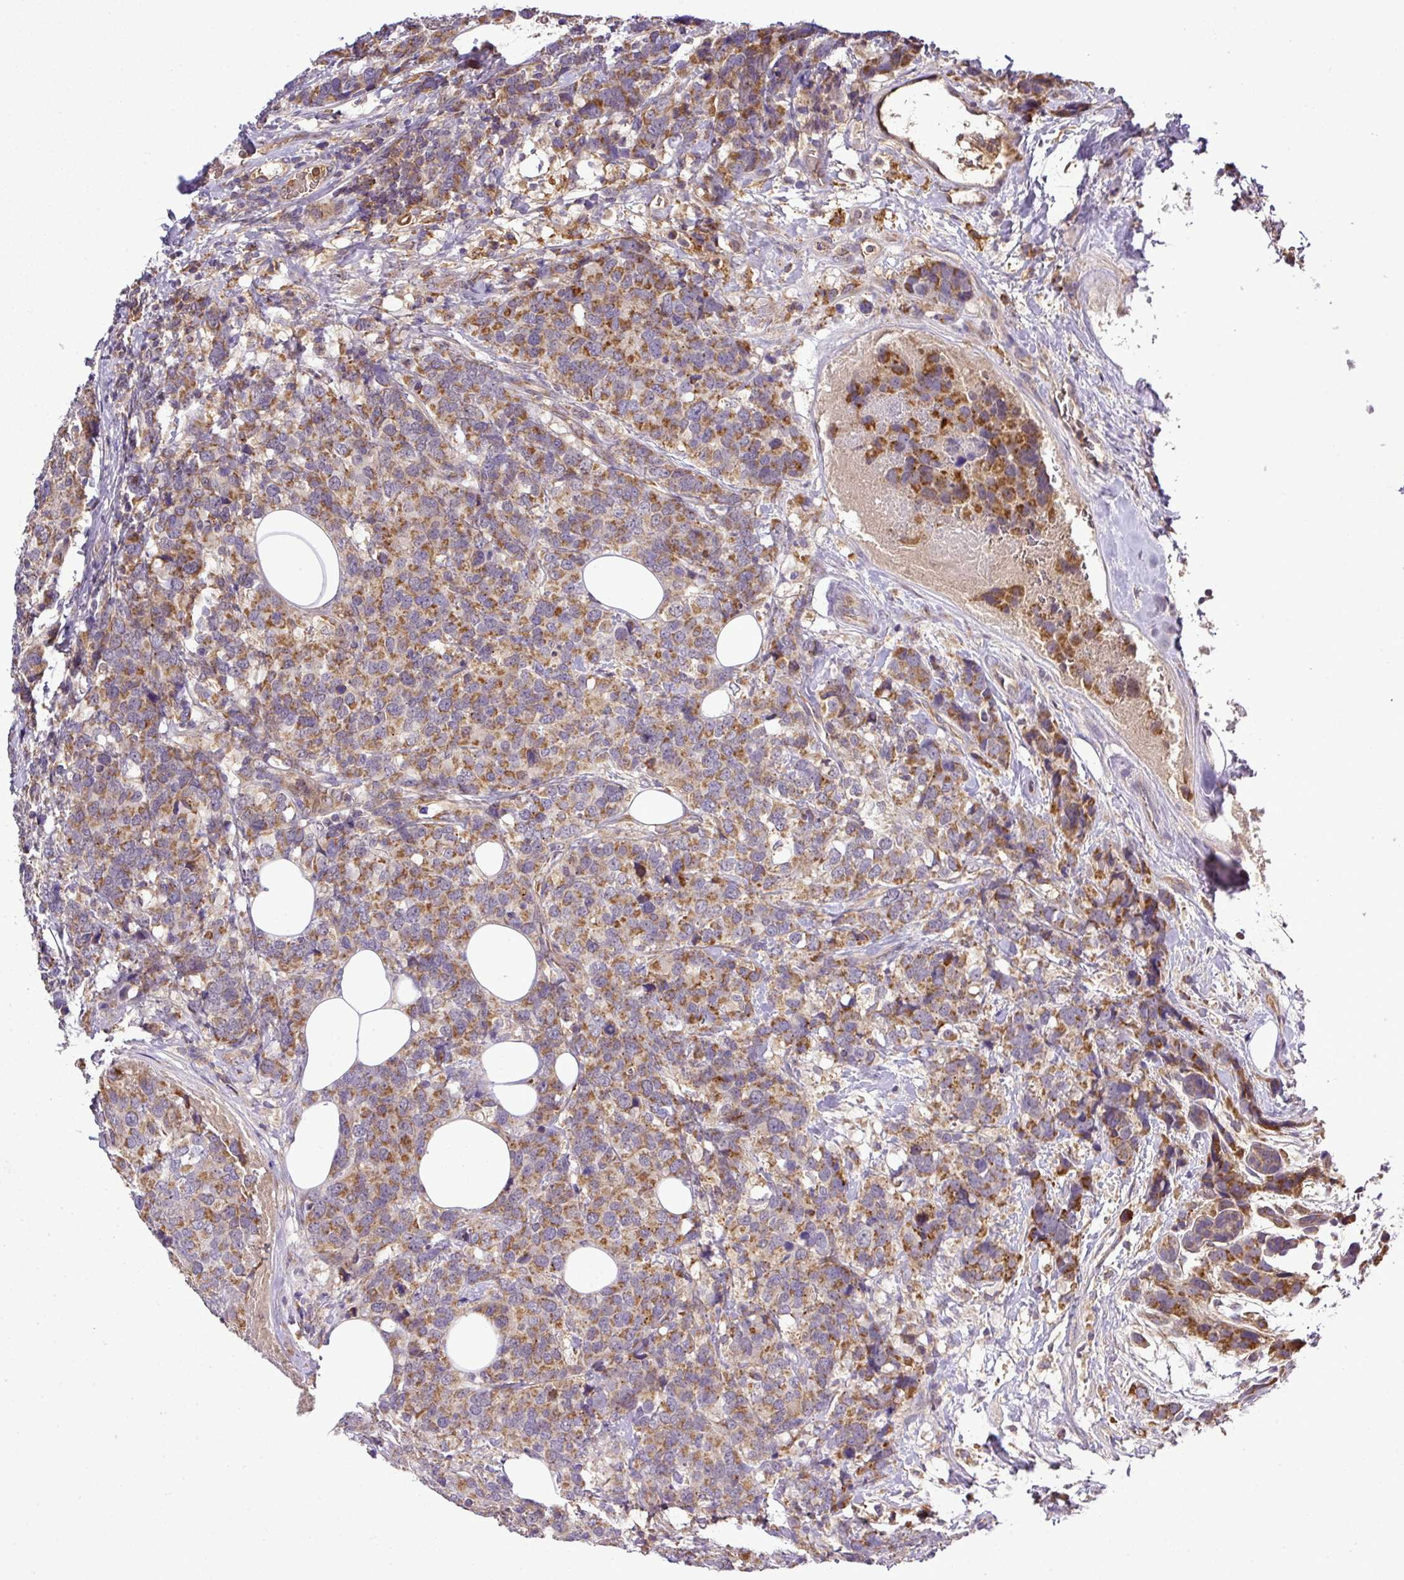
{"staining": {"intensity": "moderate", "quantity": ">75%", "location": "cytoplasmic/membranous"}, "tissue": "breast cancer", "cell_type": "Tumor cells", "image_type": "cancer", "snomed": [{"axis": "morphology", "description": "Lobular carcinoma"}, {"axis": "topography", "description": "Breast"}], "caption": "Lobular carcinoma (breast) stained for a protein displays moderate cytoplasmic/membranous positivity in tumor cells.", "gene": "ZNF513", "patient": {"sex": "female", "age": 59}}